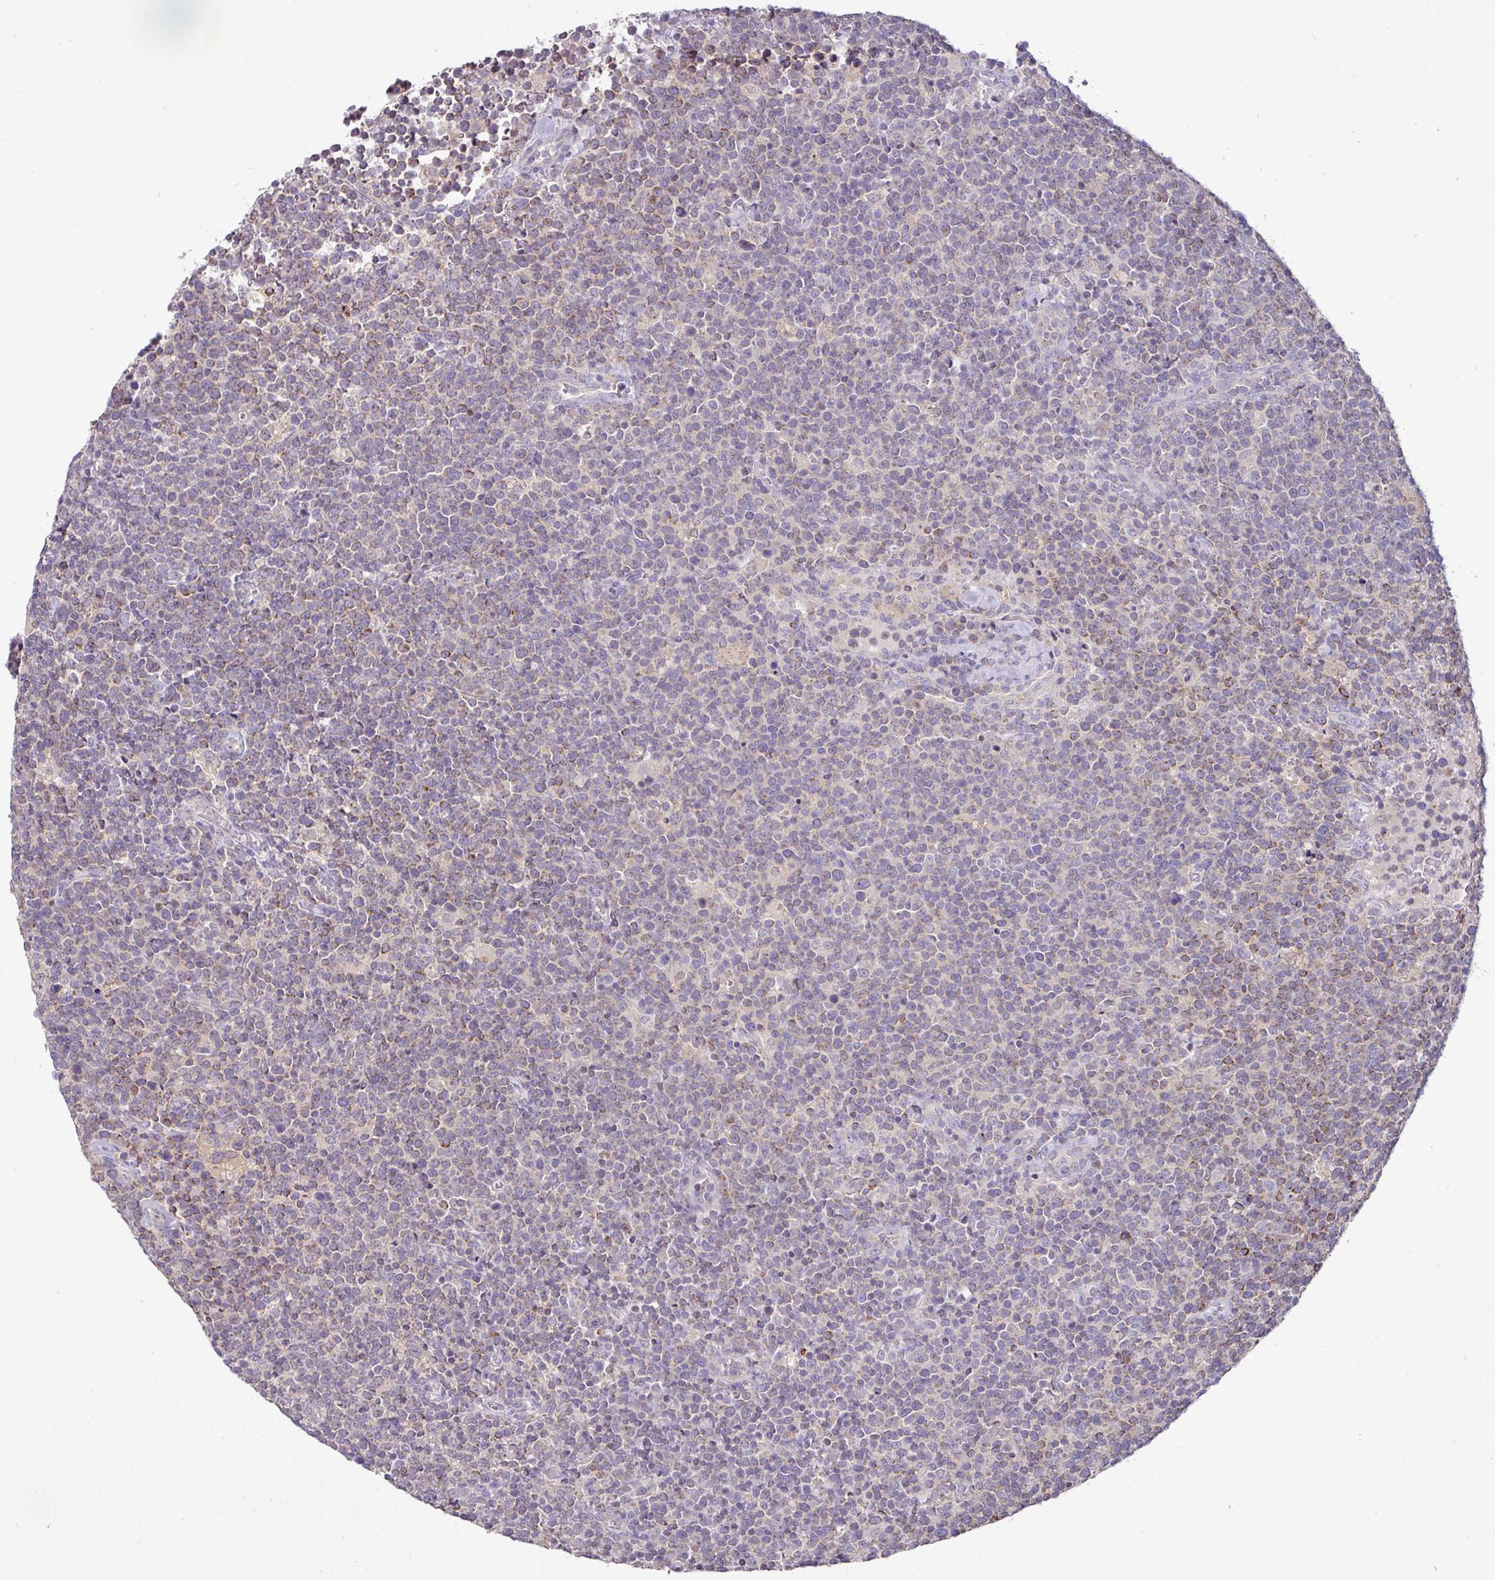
{"staining": {"intensity": "weak", "quantity": "<25%", "location": "cytoplasmic/membranous"}, "tissue": "lymphoma", "cell_type": "Tumor cells", "image_type": "cancer", "snomed": [{"axis": "morphology", "description": "Malignant lymphoma, non-Hodgkin's type, High grade"}, {"axis": "topography", "description": "Lymph node"}], "caption": "High-grade malignant lymphoma, non-Hodgkin's type was stained to show a protein in brown. There is no significant positivity in tumor cells.", "gene": "TRAPPC1", "patient": {"sex": "male", "age": 61}}